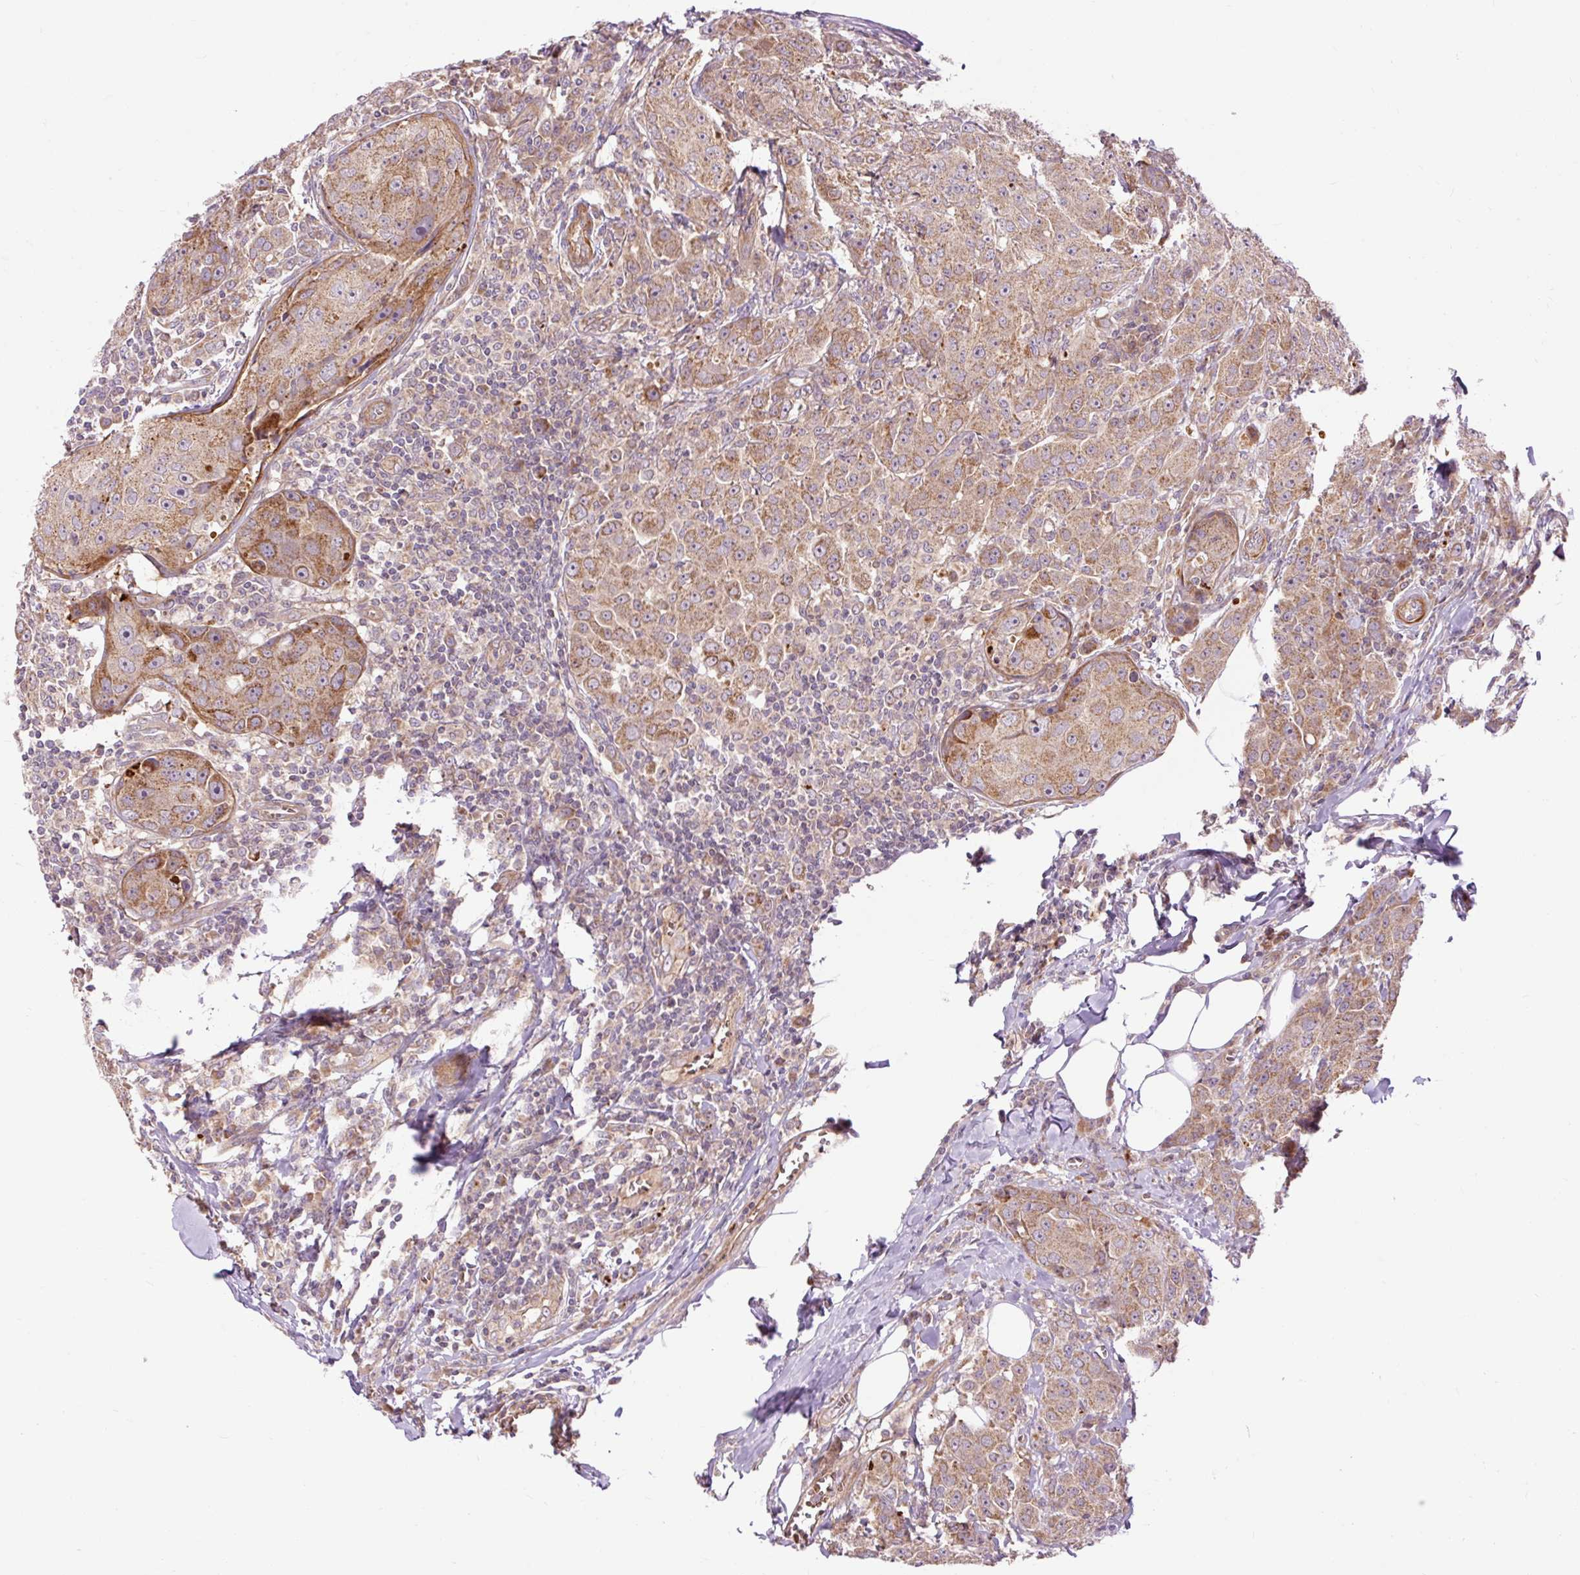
{"staining": {"intensity": "moderate", "quantity": ">75%", "location": "cytoplasmic/membranous"}, "tissue": "breast cancer", "cell_type": "Tumor cells", "image_type": "cancer", "snomed": [{"axis": "morphology", "description": "Duct carcinoma"}, {"axis": "topography", "description": "Breast"}], "caption": "Immunohistochemistry micrograph of neoplastic tissue: breast cancer stained using IHC displays medium levels of moderate protein expression localized specifically in the cytoplasmic/membranous of tumor cells, appearing as a cytoplasmic/membranous brown color.", "gene": "RIPOR3", "patient": {"sex": "female", "age": 43}}